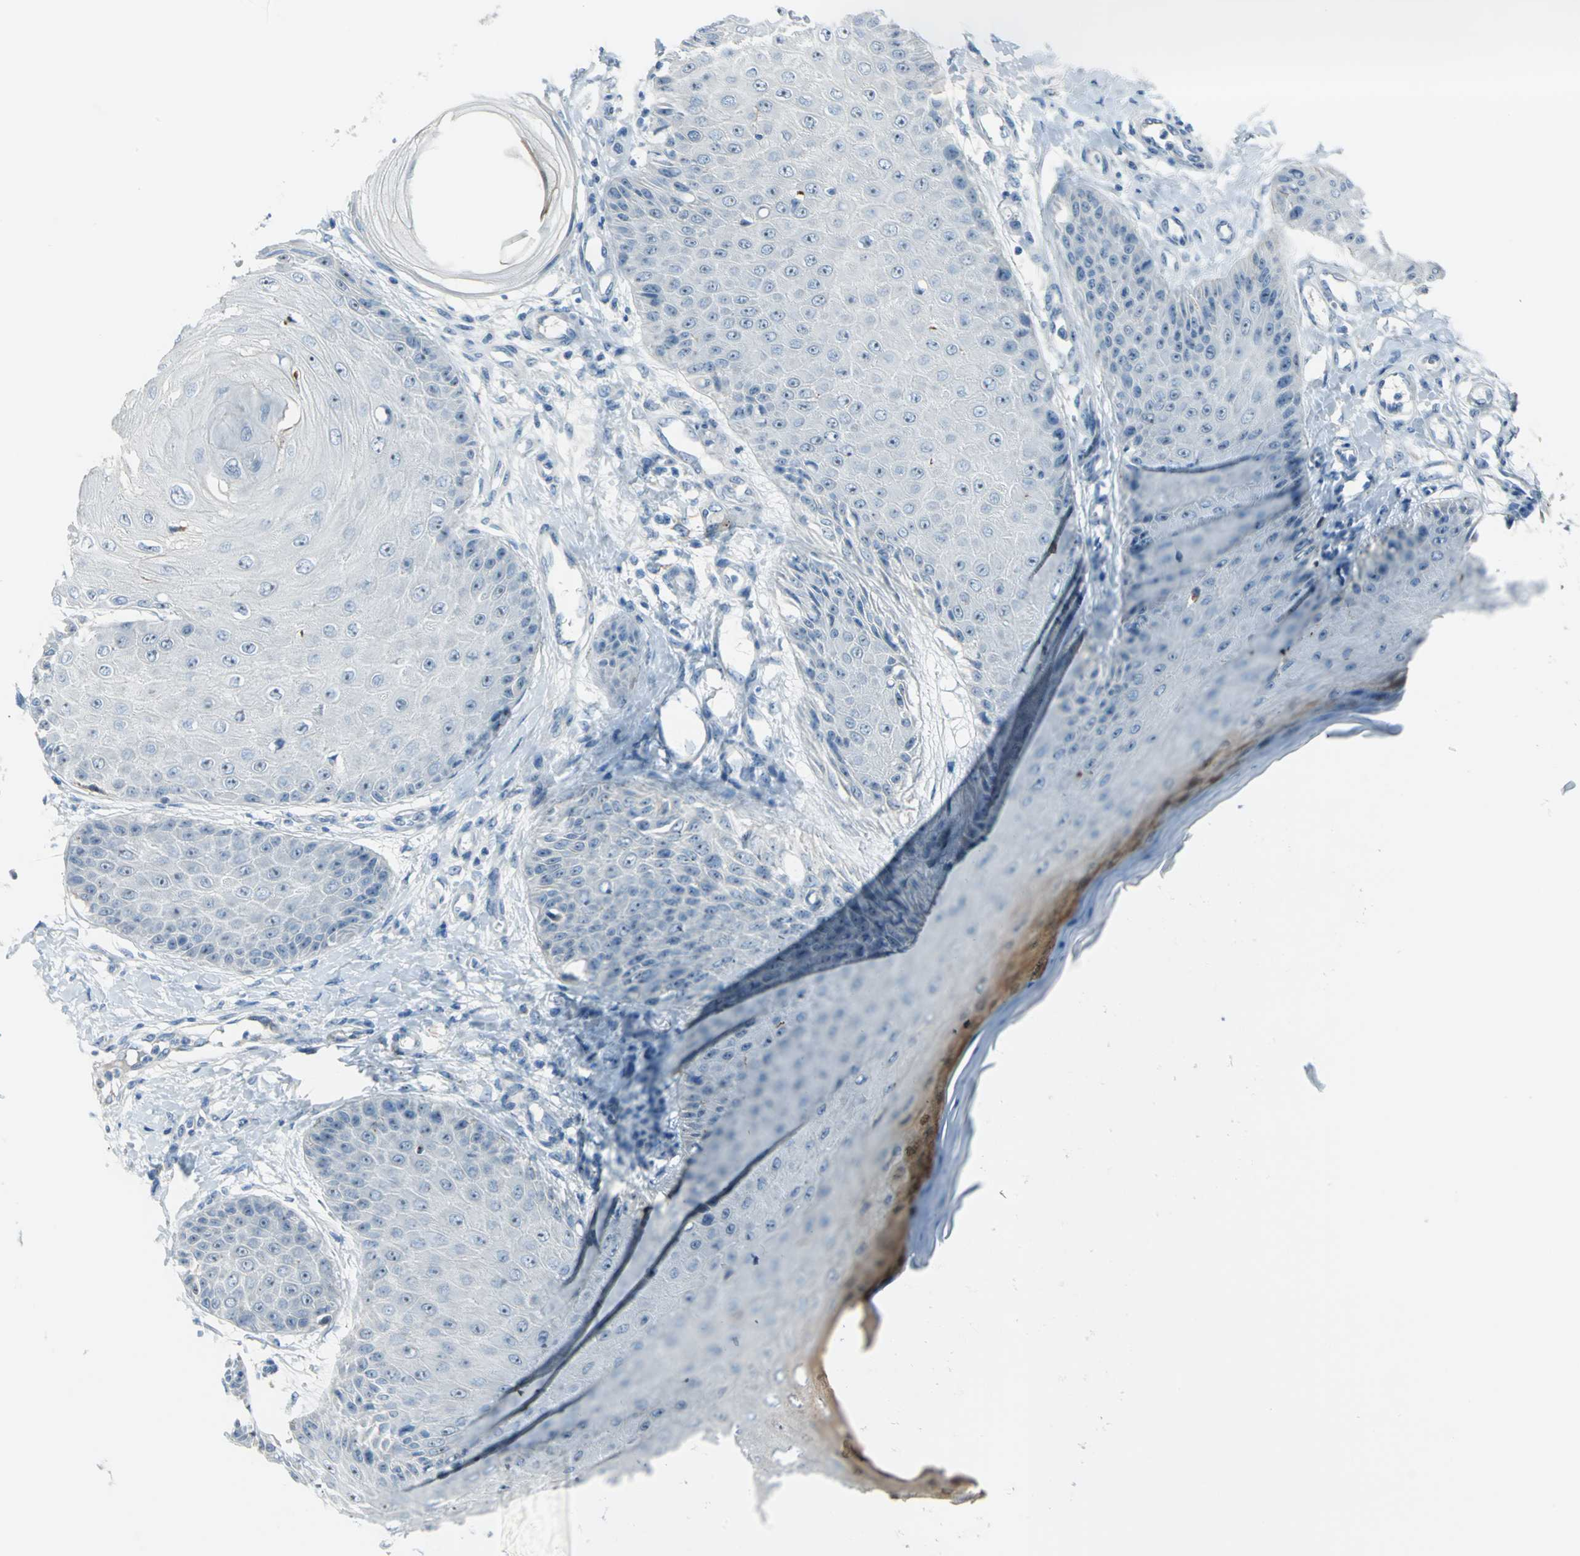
{"staining": {"intensity": "moderate", "quantity": "<25%", "location": "cytoplasmic/membranous,nuclear"}, "tissue": "skin cancer", "cell_type": "Tumor cells", "image_type": "cancer", "snomed": [{"axis": "morphology", "description": "Squamous cell carcinoma, NOS"}, {"axis": "topography", "description": "Skin"}], "caption": "Skin cancer (squamous cell carcinoma) stained for a protein (brown) demonstrates moderate cytoplasmic/membranous and nuclear positive expression in about <25% of tumor cells.", "gene": "MUC4", "patient": {"sex": "female", "age": 40}}